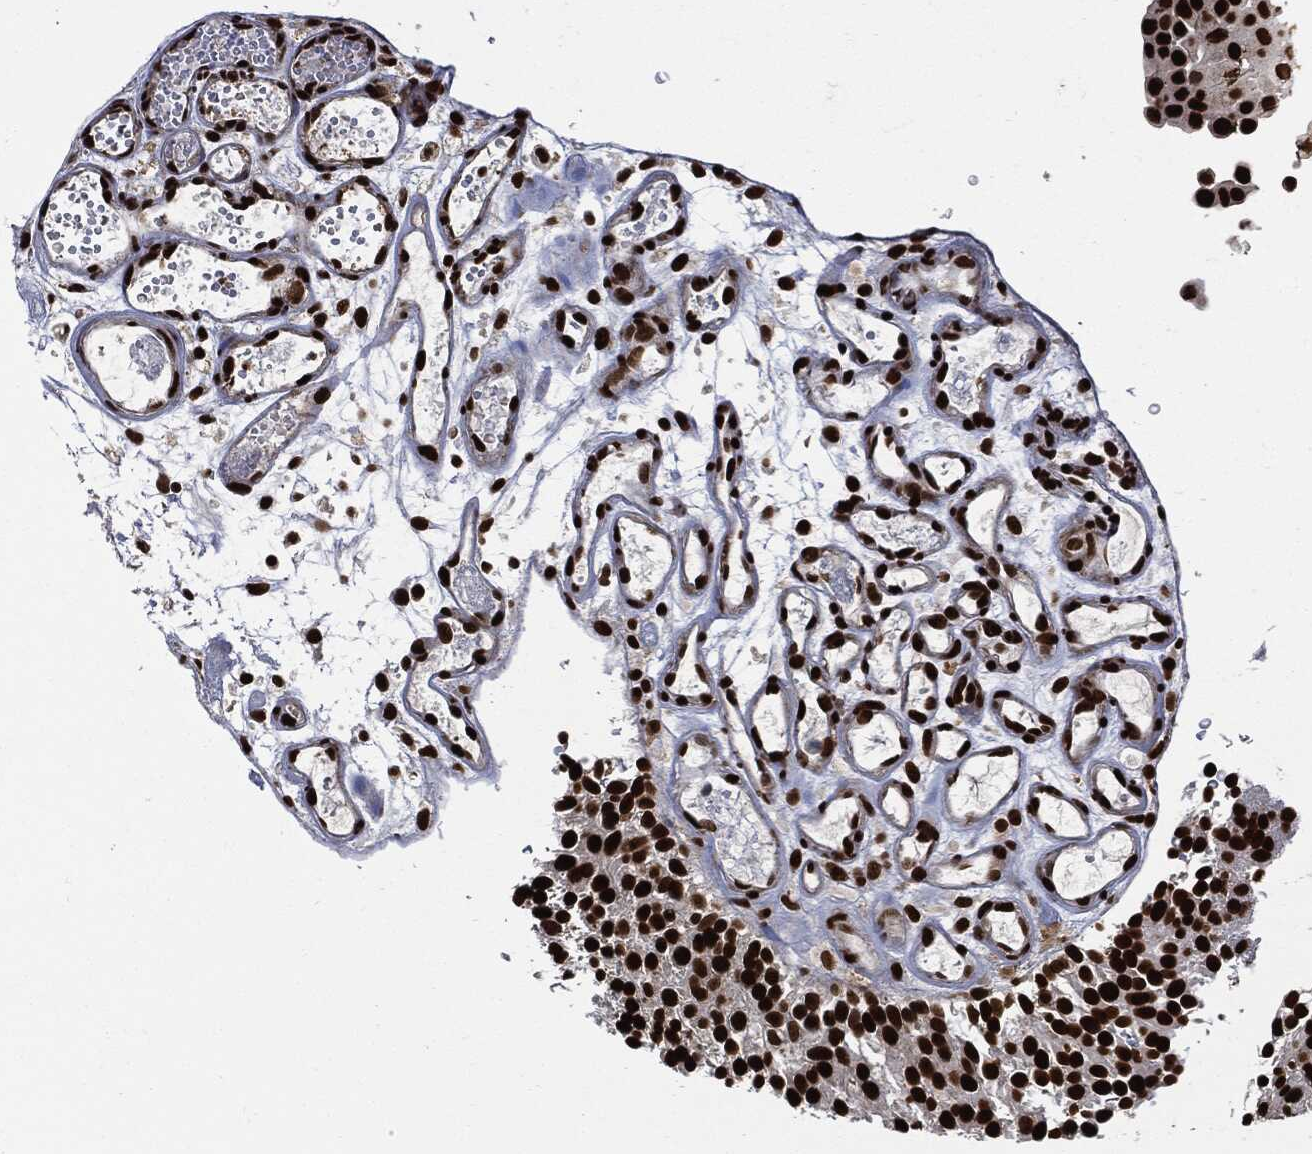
{"staining": {"intensity": "strong", "quantity": ">75%", "location": "nuclear"}, "tissue": "urothelial cancer", "cell_type": "Tumor cells", "image_type": "cancer", "snomed": [{"axis": "morphology", "description": "Urothelial carcinoma, Low grade"}, {"axis": "topography", "description": "Urinary bladder"}], "caption": "A brown stain labels strong nuclear positivity of a protein in human urothelial carcinoma (low-grade) tumor cells.", "gene": "RECQL", "patient": {"sex": "male", "age": 78}}